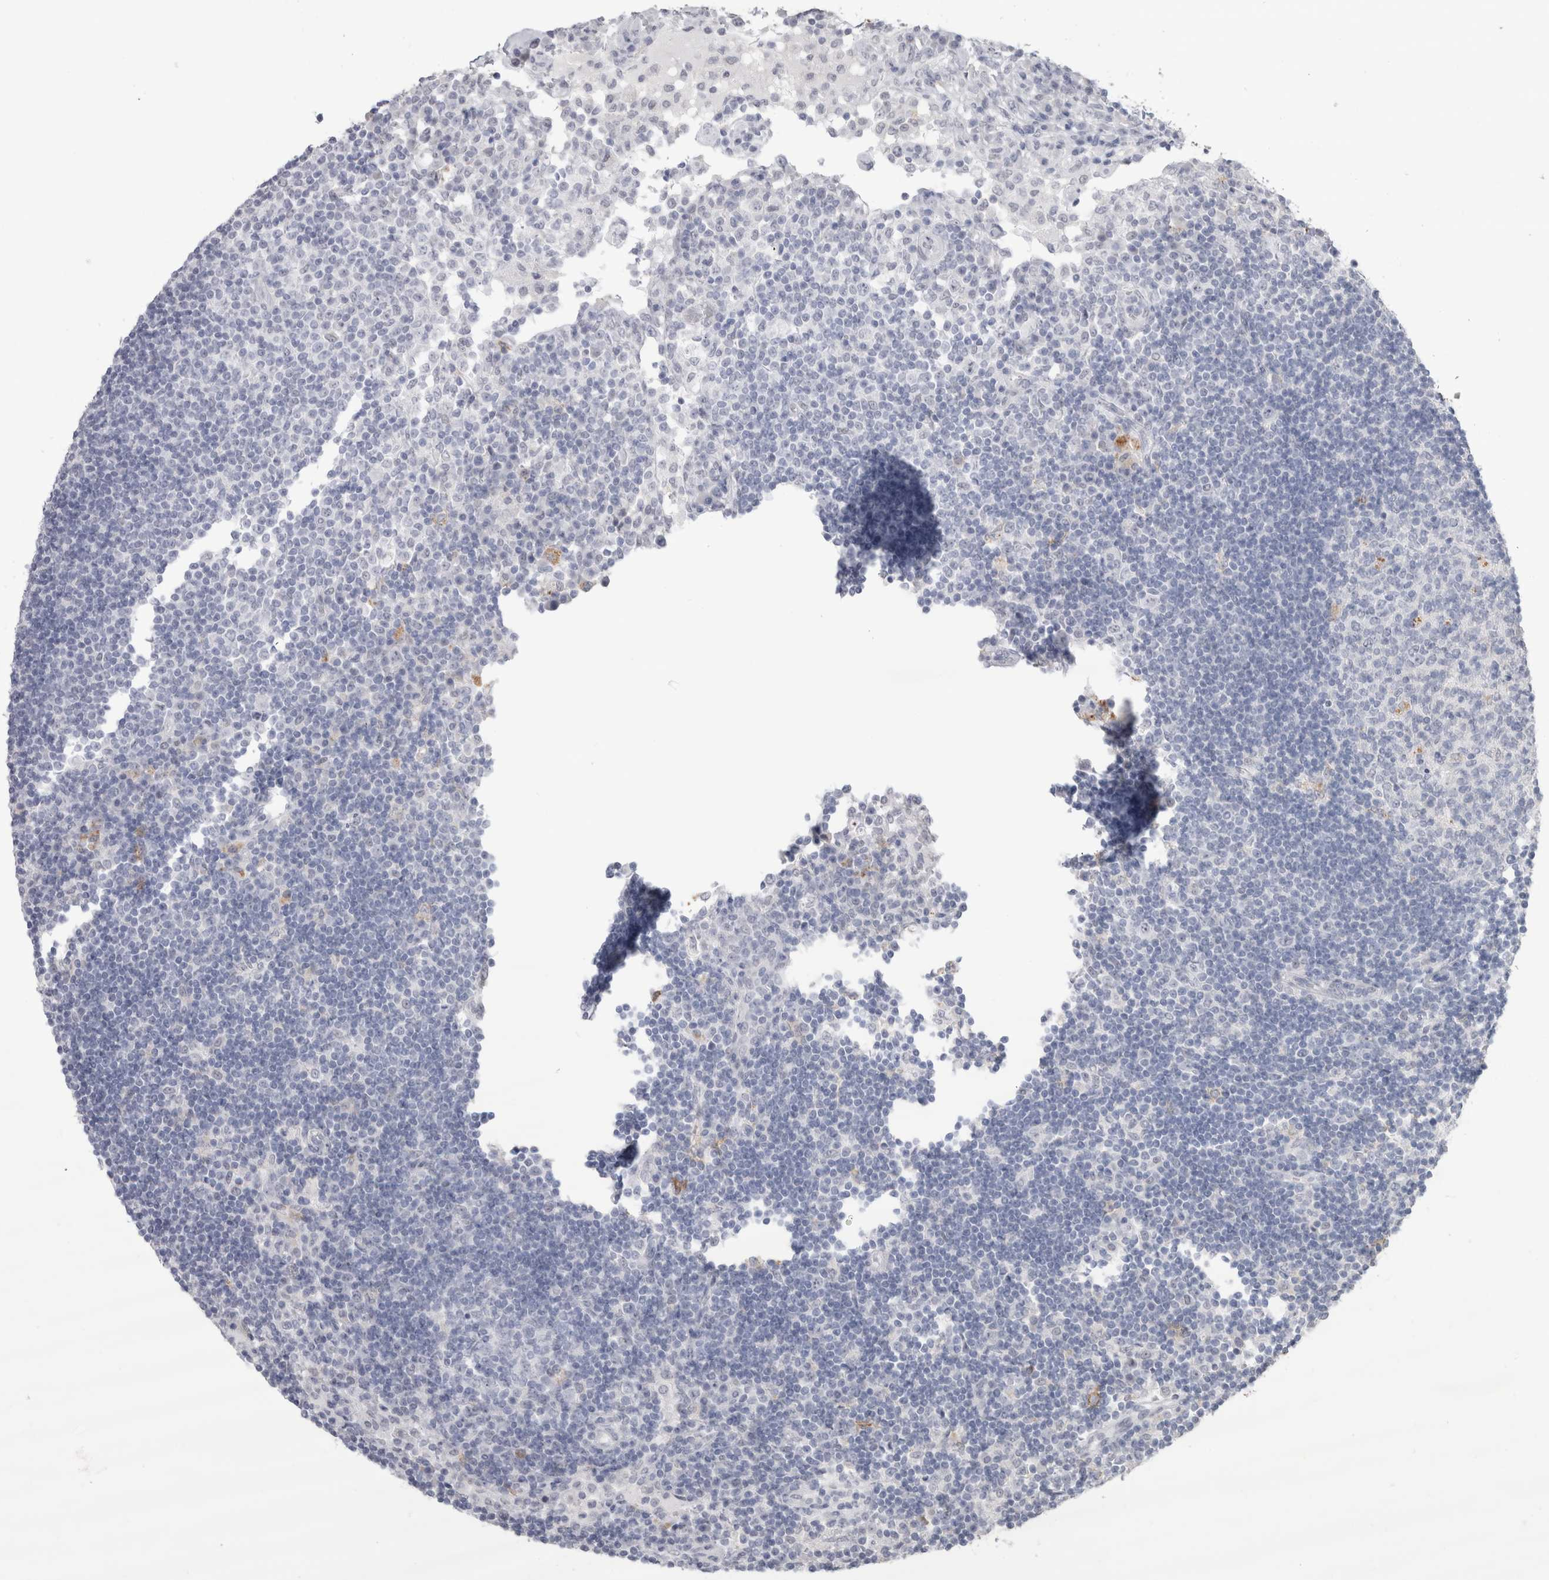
{"staining": {"intensity": "negative", "quantity": "none", "location": "none"}, "tissue": "lymph node", "cell_type": "Germinal center cells", "image_type": "normal", "snomed": [{"axis": "morphology", "description": "Normal tissue, NOS"}, {"axis": "topography", "description": "Lymph node"}], "caption": "Germinal center cells show no significant staining in benign lymph node. Nuclei are stained in blue.", "gene": "CDH17", "patient": {"sex": "female", "age": 53}}